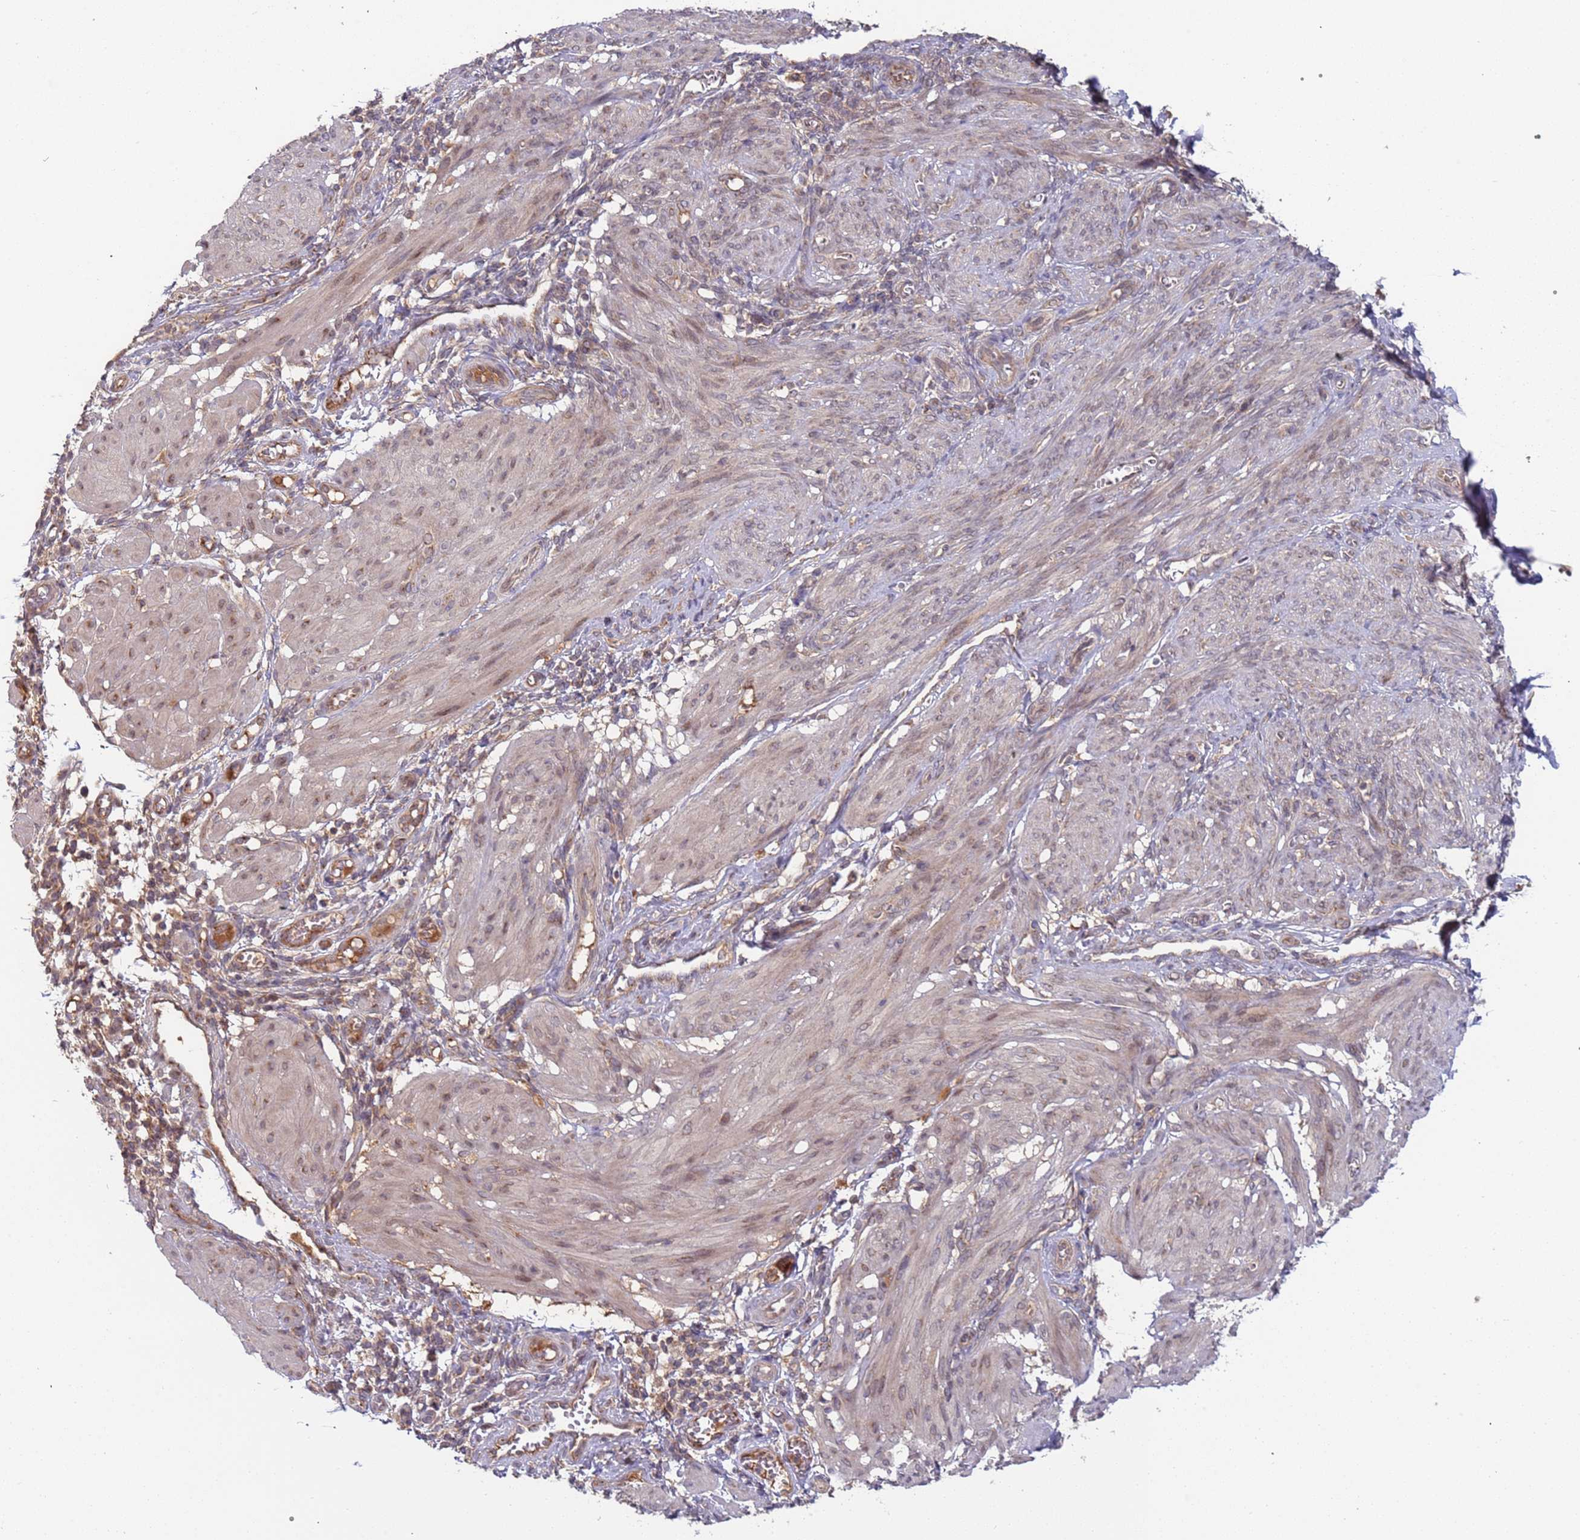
{"staining": {"intensity": "weak", "quantity": "25%-75%", "location": "cytoplasmic/membranous"}, "tissue": "smooth muscle", "cell_type": "Smooth muscle cells", "image_type": "normal", "snomed": [{"axis": "morphology", "description": "Normal tissue, NOS"}, {"axis": "topography", "description": "Smooth muscle"}], "caption": "Protein expression analysis of unremarkable human smooth muscle reveals weak cytoplasmic/membranous expression in about 25%-75% of smooth muscle cells. (Brightfield microscopy of DAB IHC at high magnification).", "gene": "OR5A2", "patient": {"sex": "female", "age": 39}}